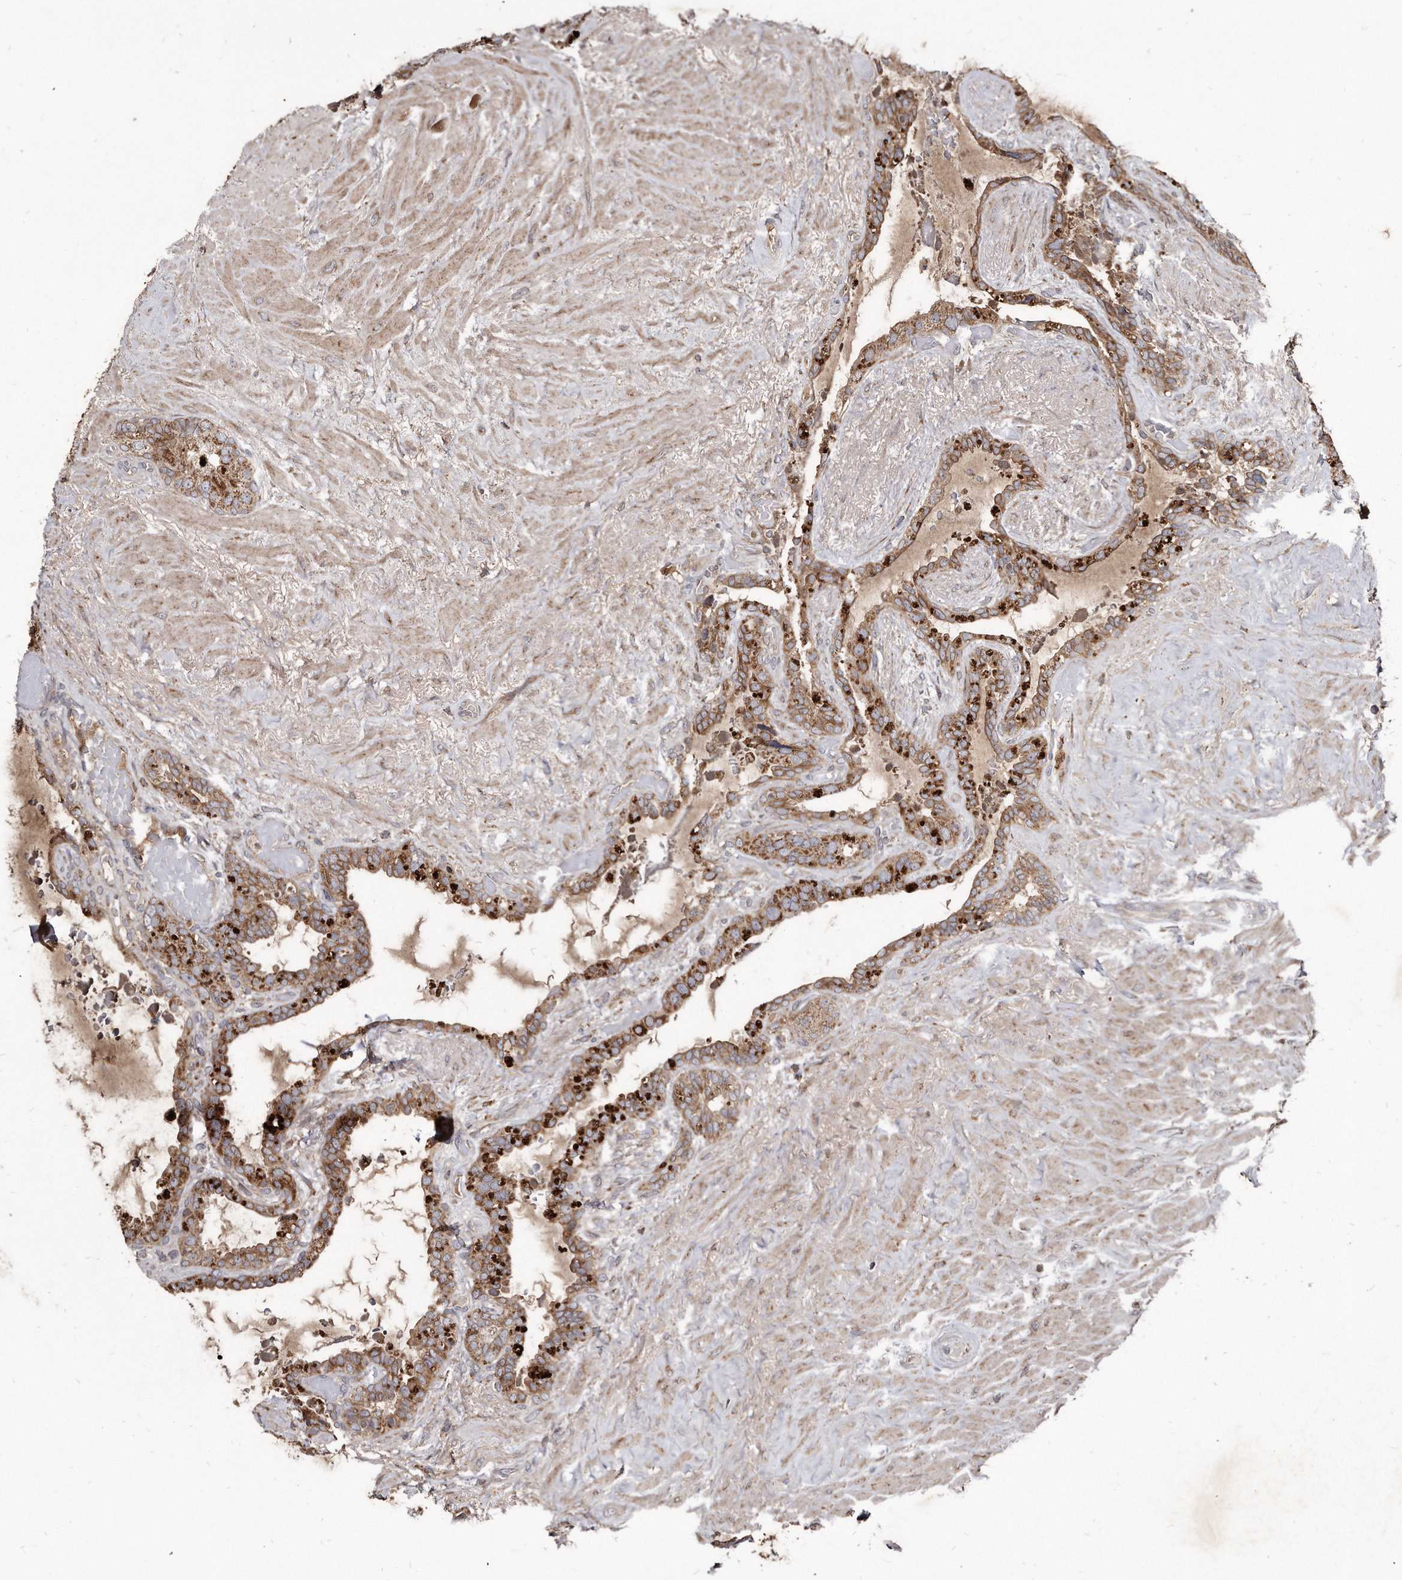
{"staining": {"intensity": "moderate", "quantity": ">75%", "location": "cytoplasmic/membranous"}, "tissue": "seminal vesicle", "cell_type": "Glandular cells", "image_type": "normal", "snomed": [{"axis": "morphology", "description": "Normal tissue, NOS"}, {"axis": "topography", "description": "Seminal veicle"}], "caption": "Immunohistochemistry (IHC) staining of benign seminal vesicle, which exhibits medium levels of moderate cytoplasmic/membranous positivity in about >75% of glandular cells indicating moderate cytoplasmic/membranous protein staining. The staining was performed using DAB (brown) for protein detection and nuclei were counterstained in hematoxylin (blue).", "gene": "FAM136A", "patient": {"sex": "male", "age": 80}}